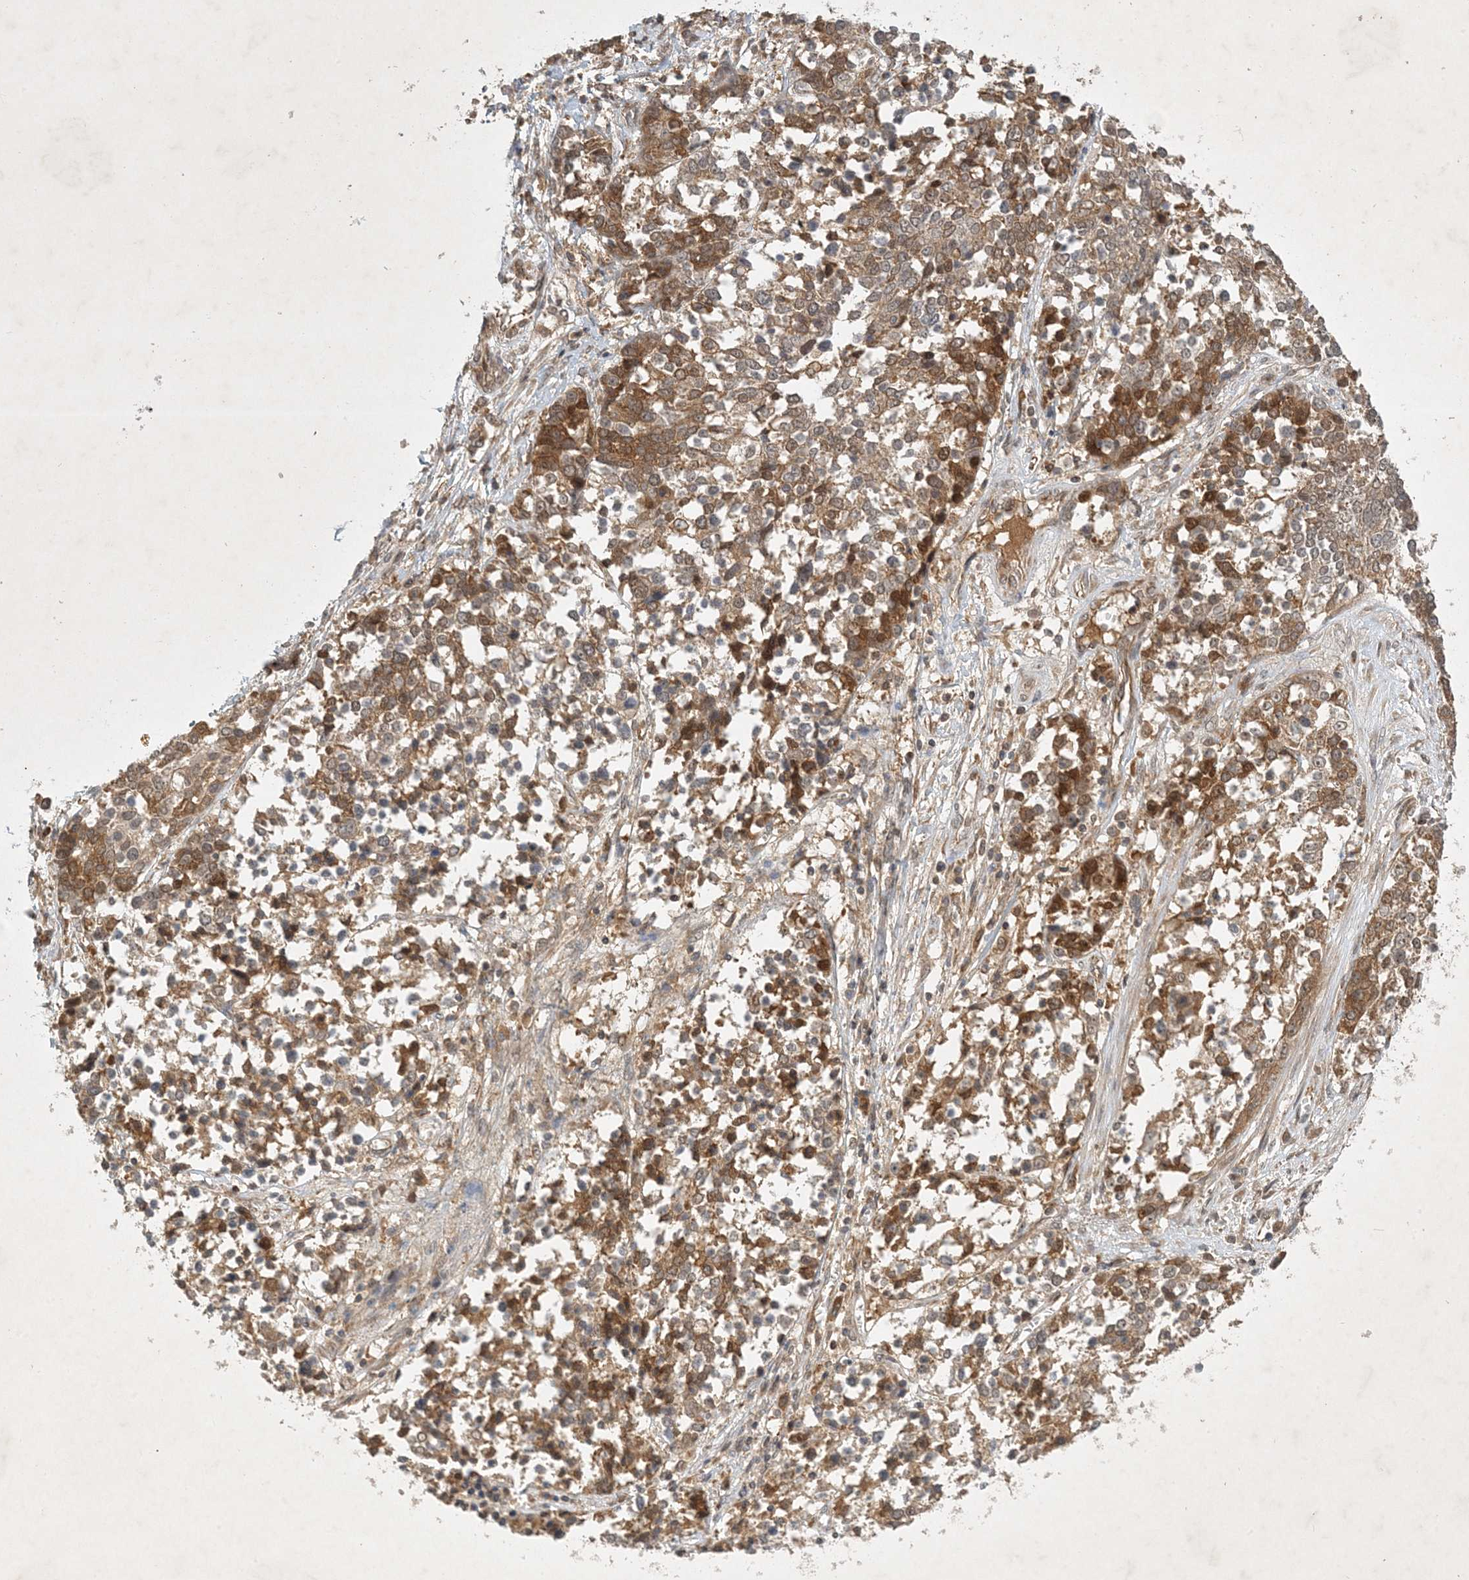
{"staining": {"intensity": "moderate", "quantity": ">75%", "location": "cytoplasmic/membranous,nuclear"}, "tissue": "ovarian cancer", "cell_type": "Tumor cells", "image_type": "cancer", "snomed": [{"axis": "morphology", "description": "Cystadenocarcinoma, serous, NOS"}, {"axis": "topography", "description": "Ovary"}], "caption": "Immunohistochemical staining of human ovarian cancer demonstrates moderate cytoplasmic/membranous and nuclear protein expression in approximately >75% of tumor cells.", "gene": "ZCCHC4", "patient": {"sex": "female", "age": 44}}